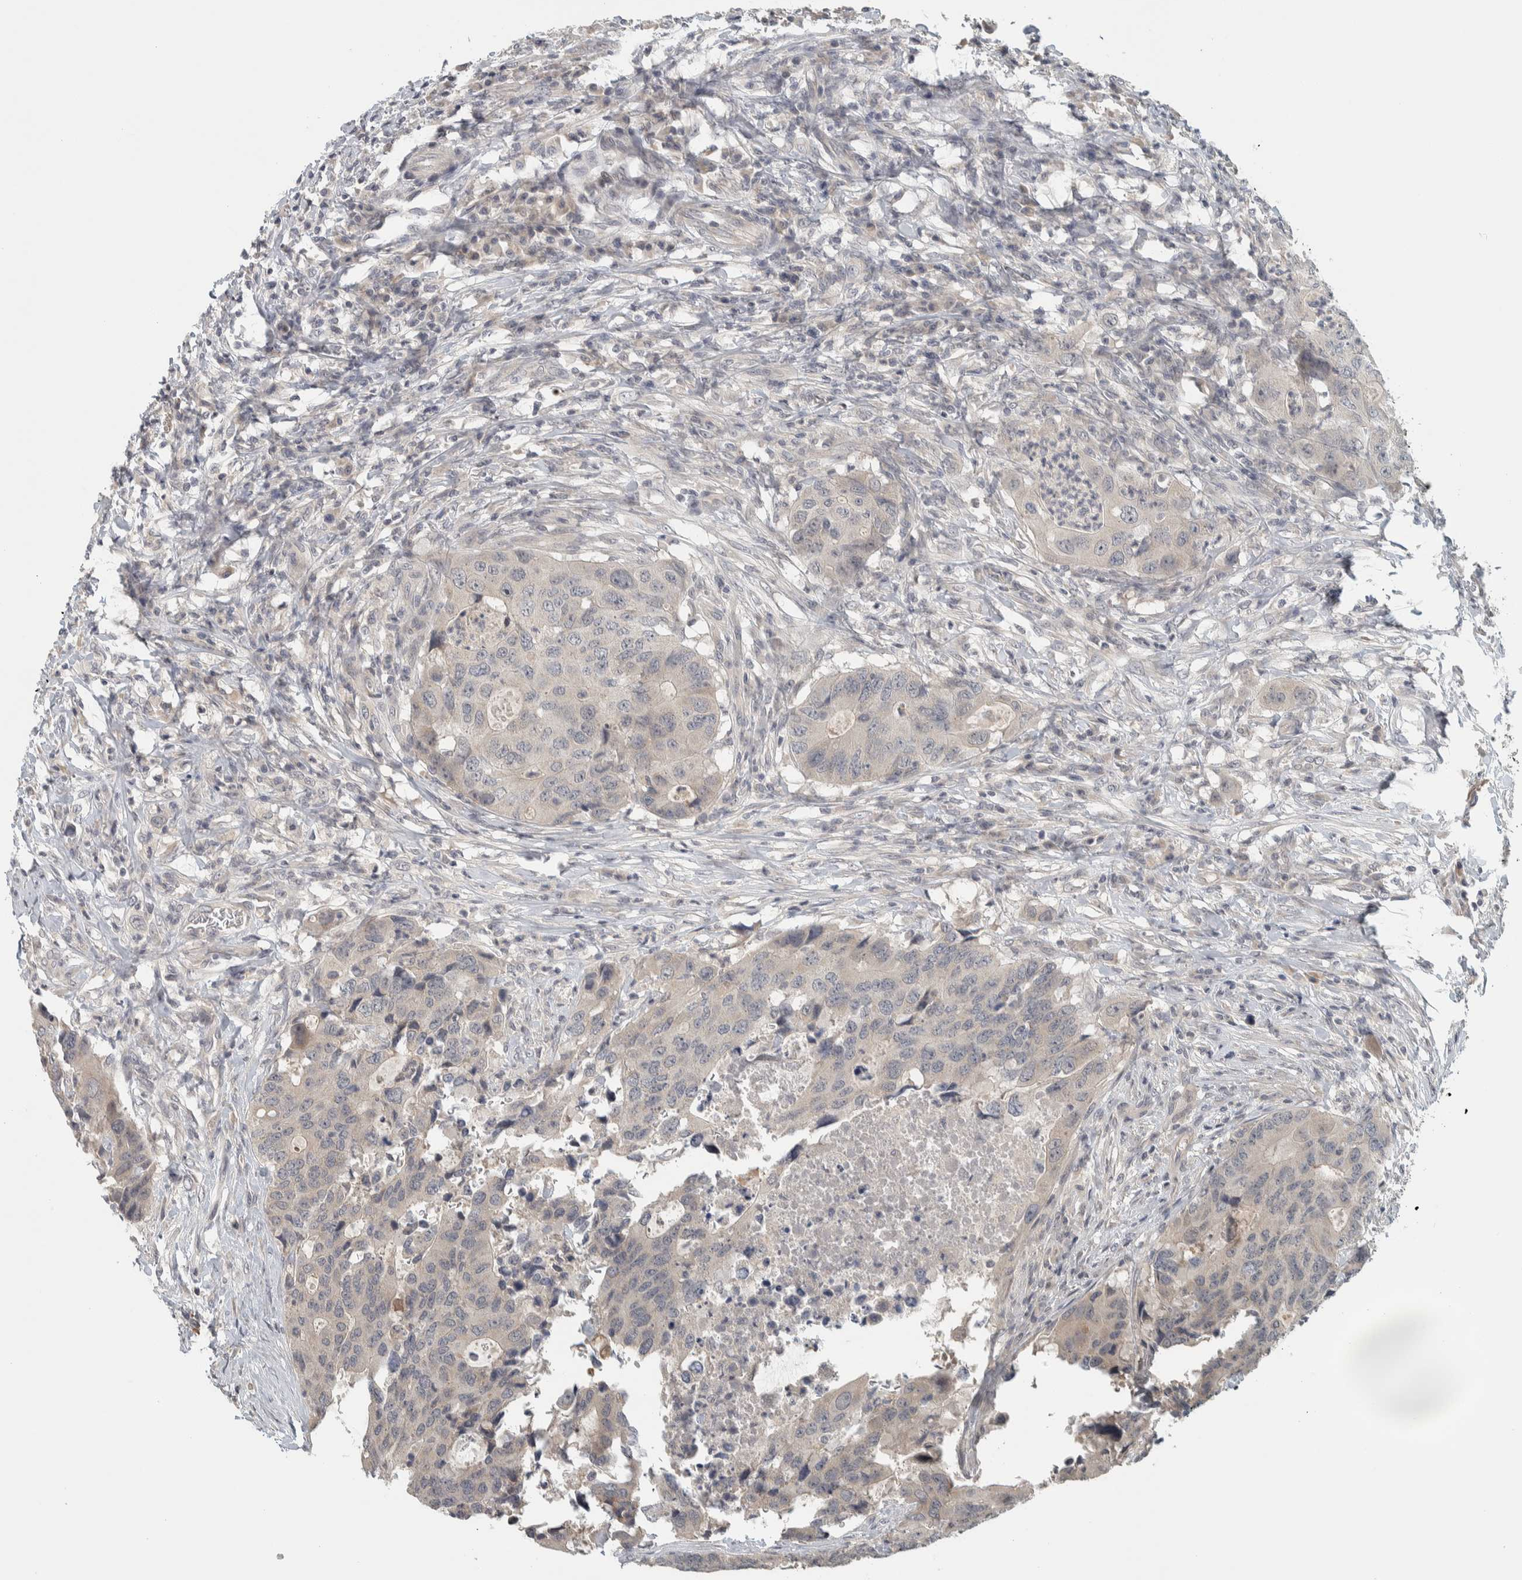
{"staining": {"intensity": "negative", "quantity": "none", "location": "none"}, "tissue": "colorectal cancer", "cell_type": "Tumor cells", "image_type": "cancer", "snomed": [{"axis": "morphology", "description": "Adenocarcinoma, NOS"}, {"axis": "topography", "description": "Colon"}], "caption": "The histopathology image demonstrates no significant positivity in tumor cells of colorectal cancer (adenocarcinoma).", "gene": "AFP", "patient": {"sex": "male", "age": 71}}